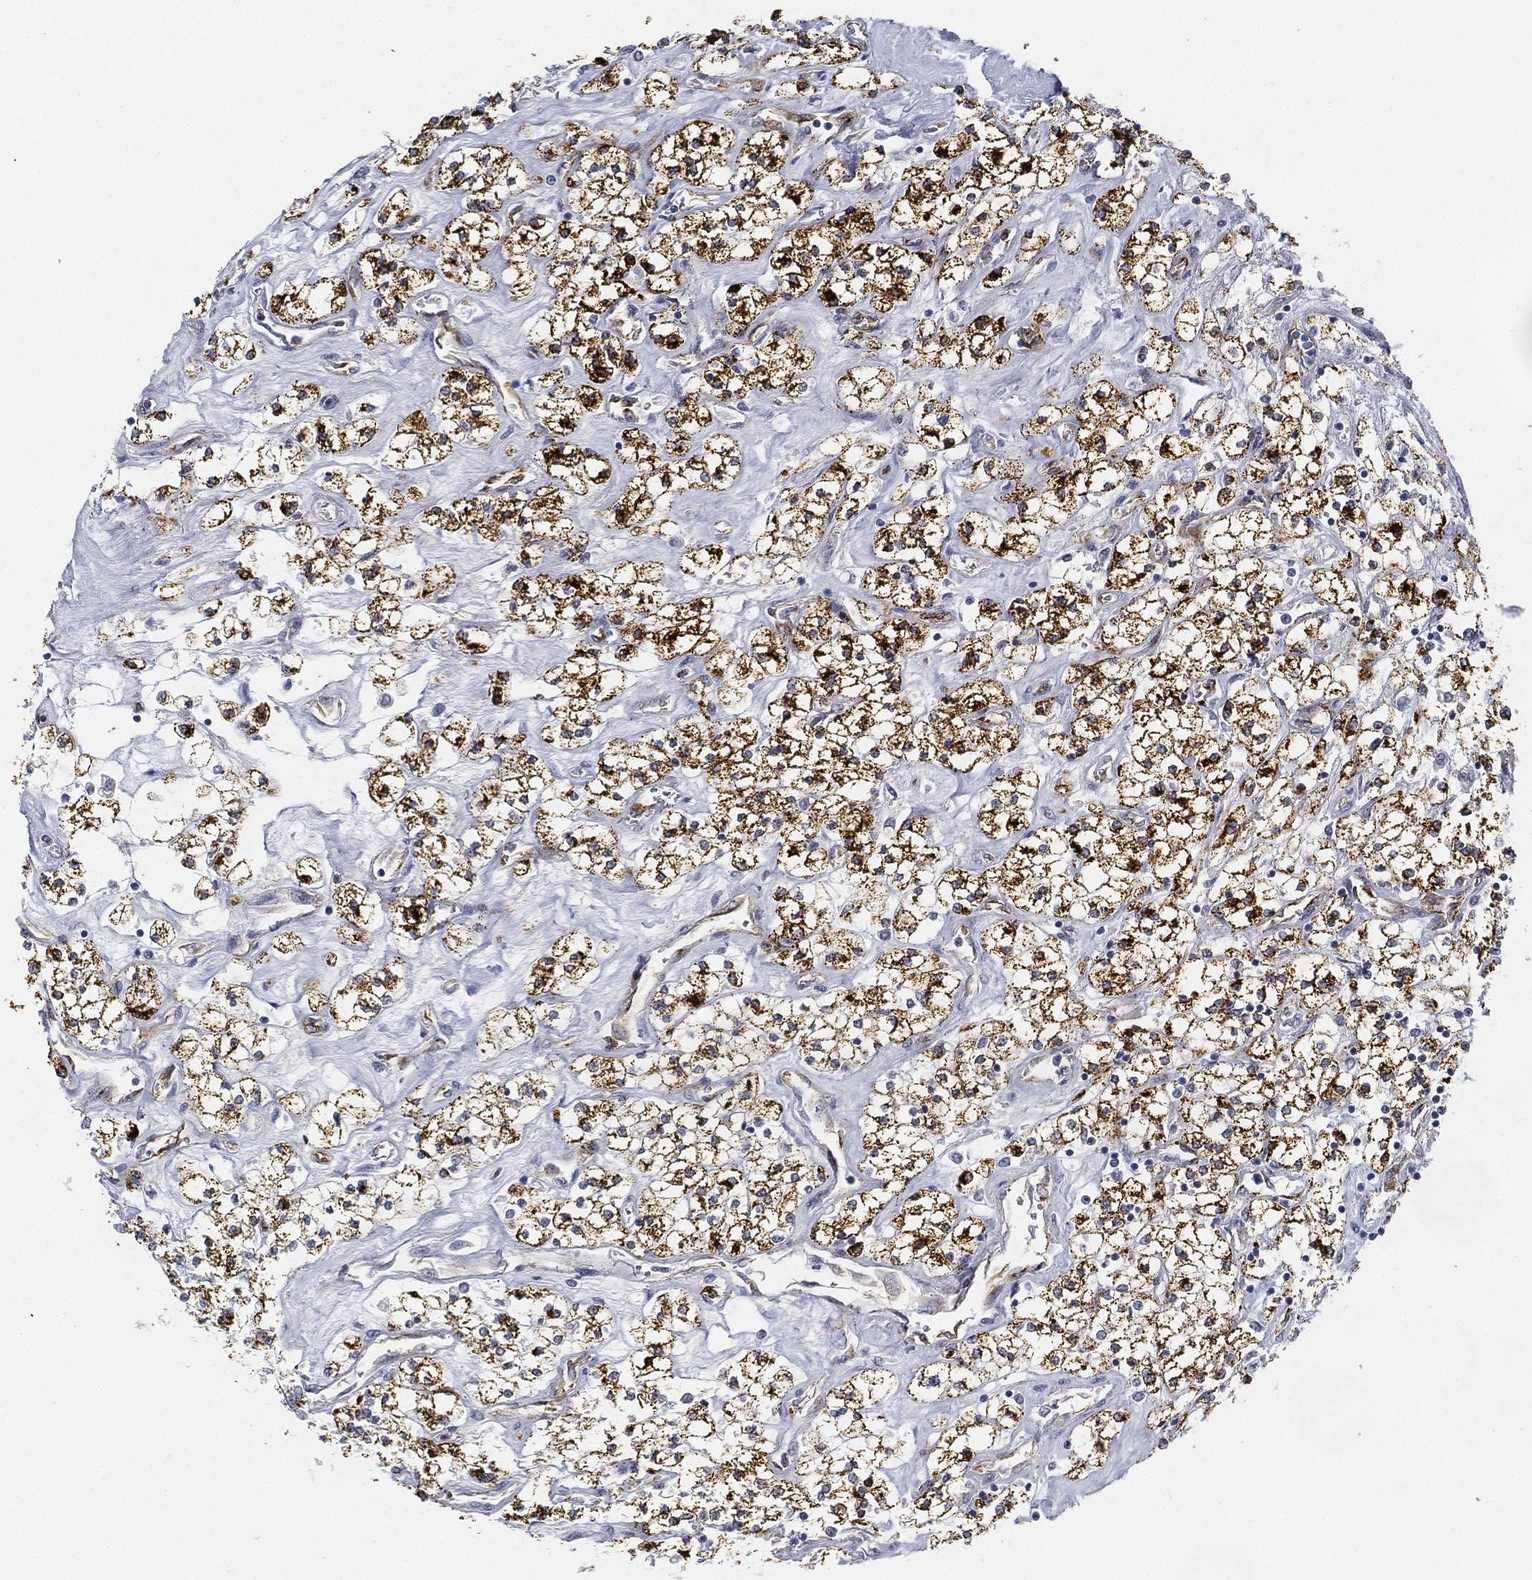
{"staining": {"intensity": "strong", "quantity": ">75%", "location": "cytoplasmic/membranous"}, "tissue": "renal cancer", "cell_type": "Tumor cells", "image_type": "cancer", "snomed": [{"axis": "morphology", "description": "Adenocarcinoma, NOS"}, {"axis": "topography", "description": "Kidney"}], "caption": "This micrograph demonstrates immunohistochemistry staining of human adenocarcinoma (renal), with high strong cytoplasmic/membranous staining in approximately >75% of tumor cells.", "gene": "C5orf46", "patient": {"sex": "male", "age": 80}}